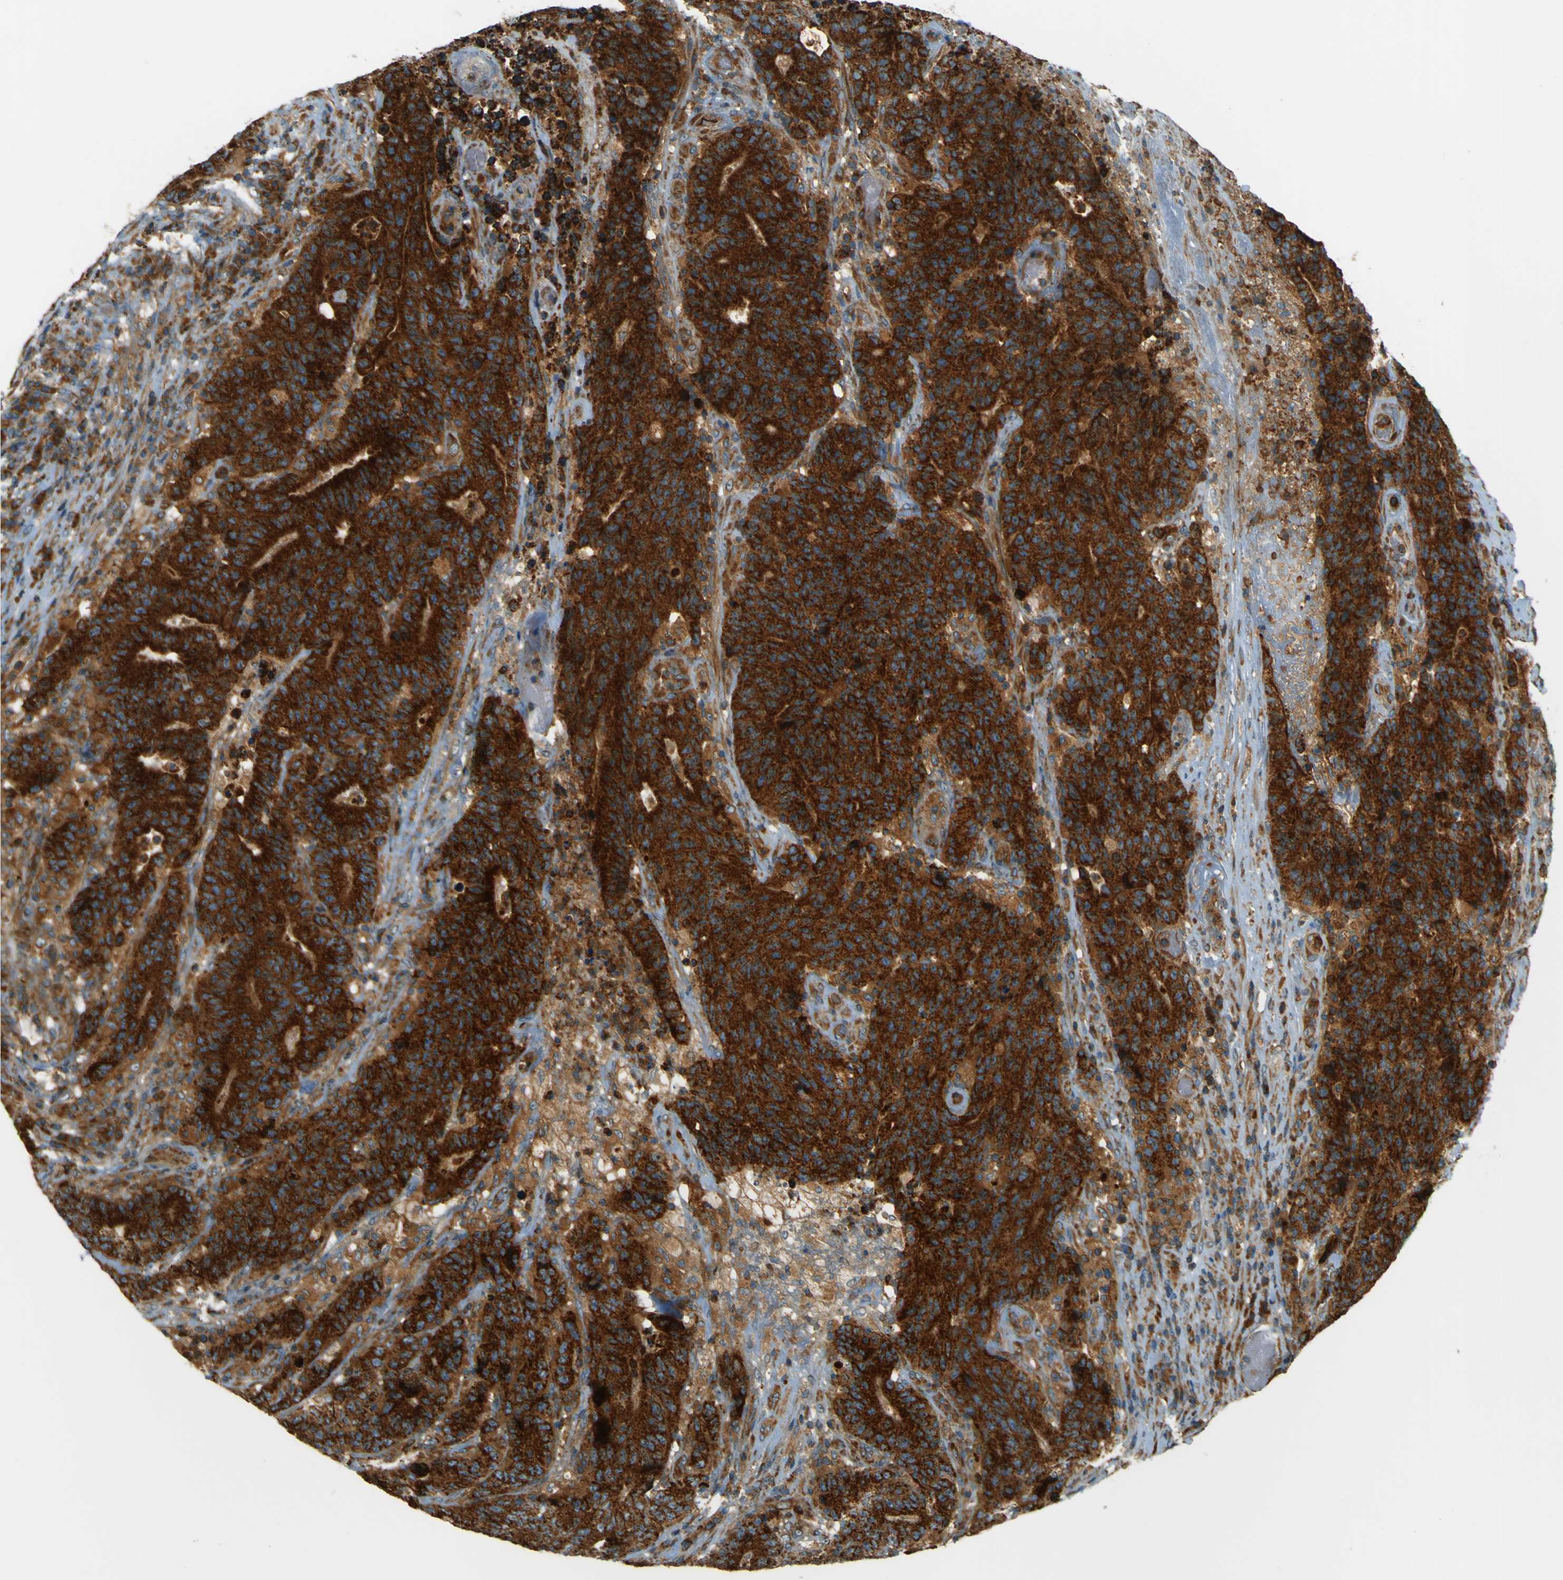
{"staining": {"intensity": "strong", "quantity": ">75%", "location": "cytoplasmic/membranous"}, "tissue": "colorectal cancer", "cell_type": "Tumor cells", "image_type": "cancer", "snomed": [{"axis": "morphology", "description": "Normal tissue, NOS"}, {"axis": "morphology", "description": "Adenocarcinoma, NOS"}, {"axis": "topography", "description": "Colon"}], "caption": "DAB immunohistochemical staining of human colorectal cancer (adenocarcinoma) displays strong cytoplasmic/membranous protein expression in approximately >75% of tumor cells.", "gene": "DNAJC5", "patient": {"sex": "female", "age": 75}}